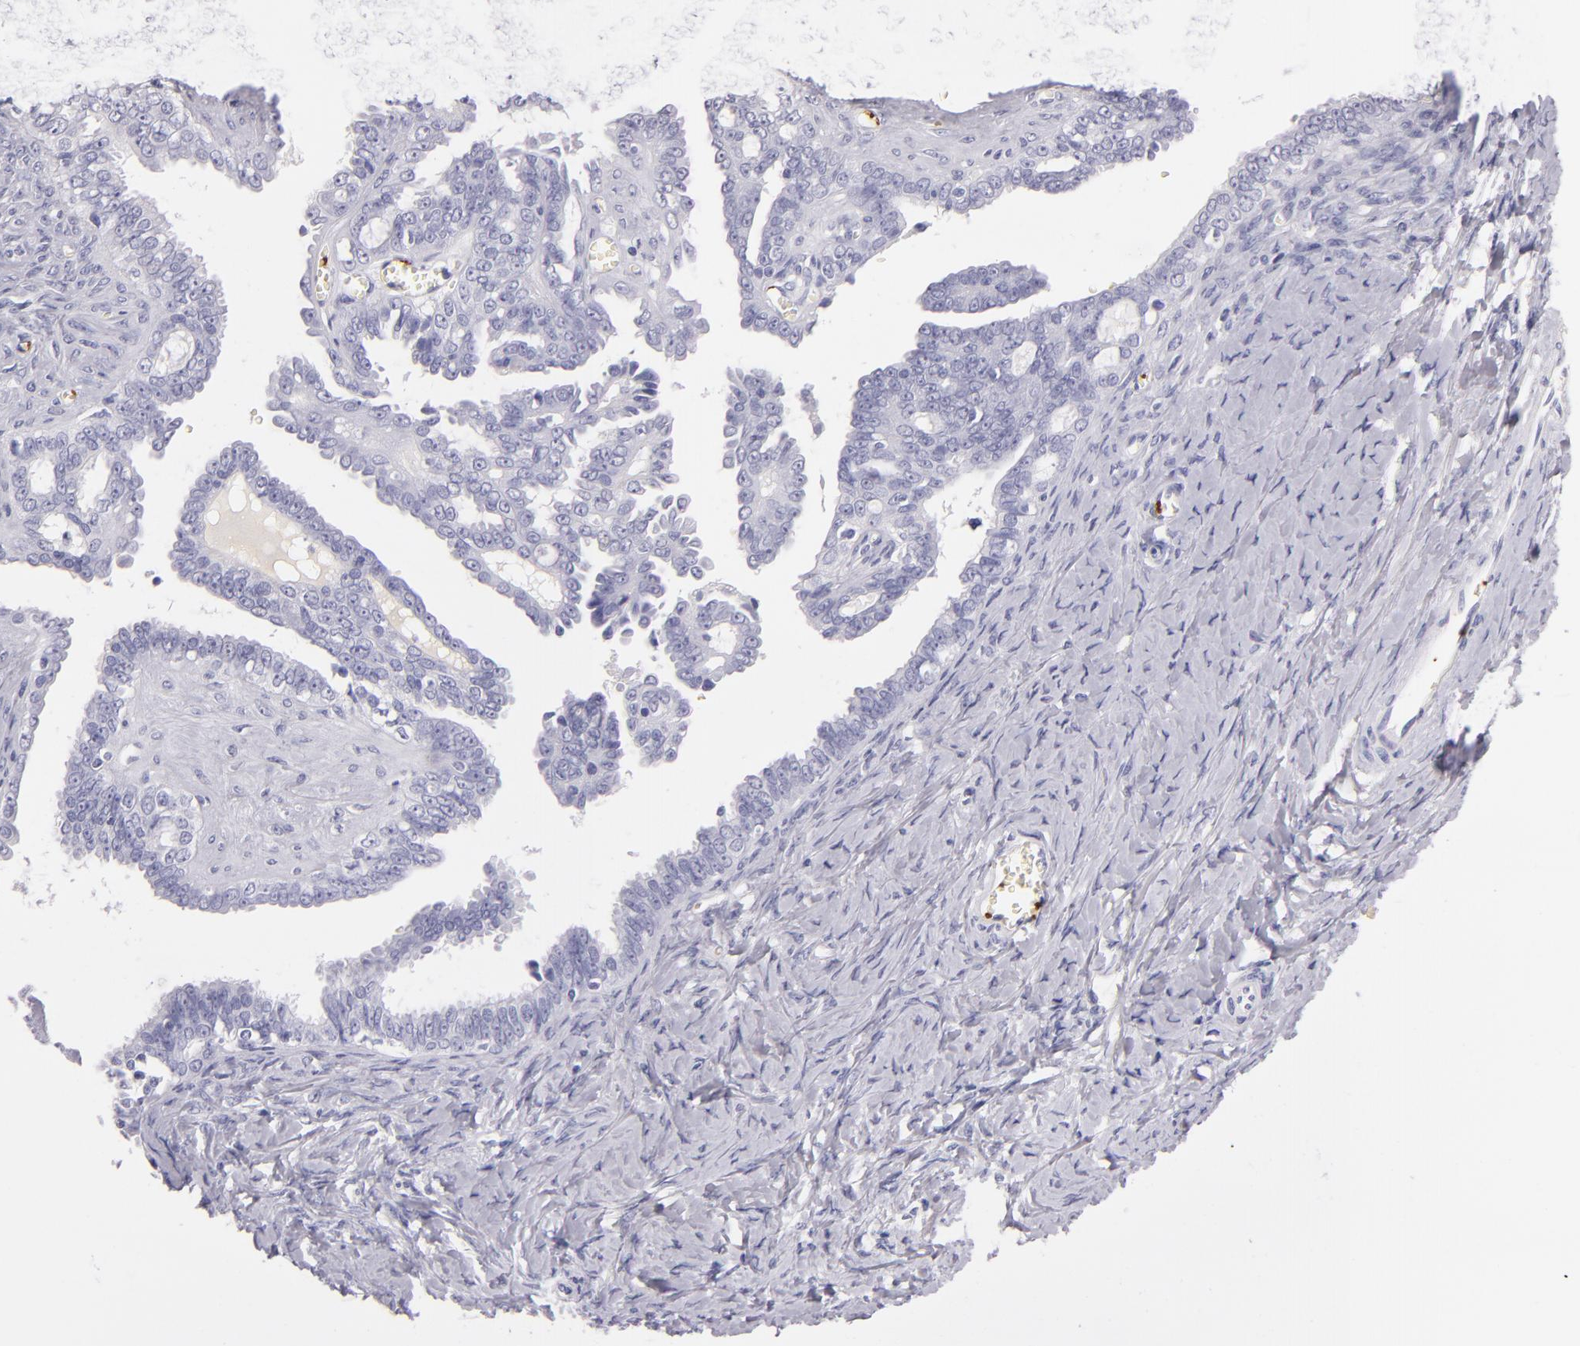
{"staining": {"intensity": "negative", "quantity": "none", "location": "none"}, "tissue": "ovarian cancer", "cell_type": "Tumor cells", "image_type": "cancer", "snomed": [{"axis": "morphology", "description": "Cystadenocarcinoma, serous, NOS"}, {"axis": "topography", "description": "Ovary"}], "caption": "This is an immunohistochemistry (IHC) photomicrograph of human ovarian cancer. There is no positivity in tumor cells.", "gene": "GP1BA", "patient": {"sex": "female", "age": 71}}